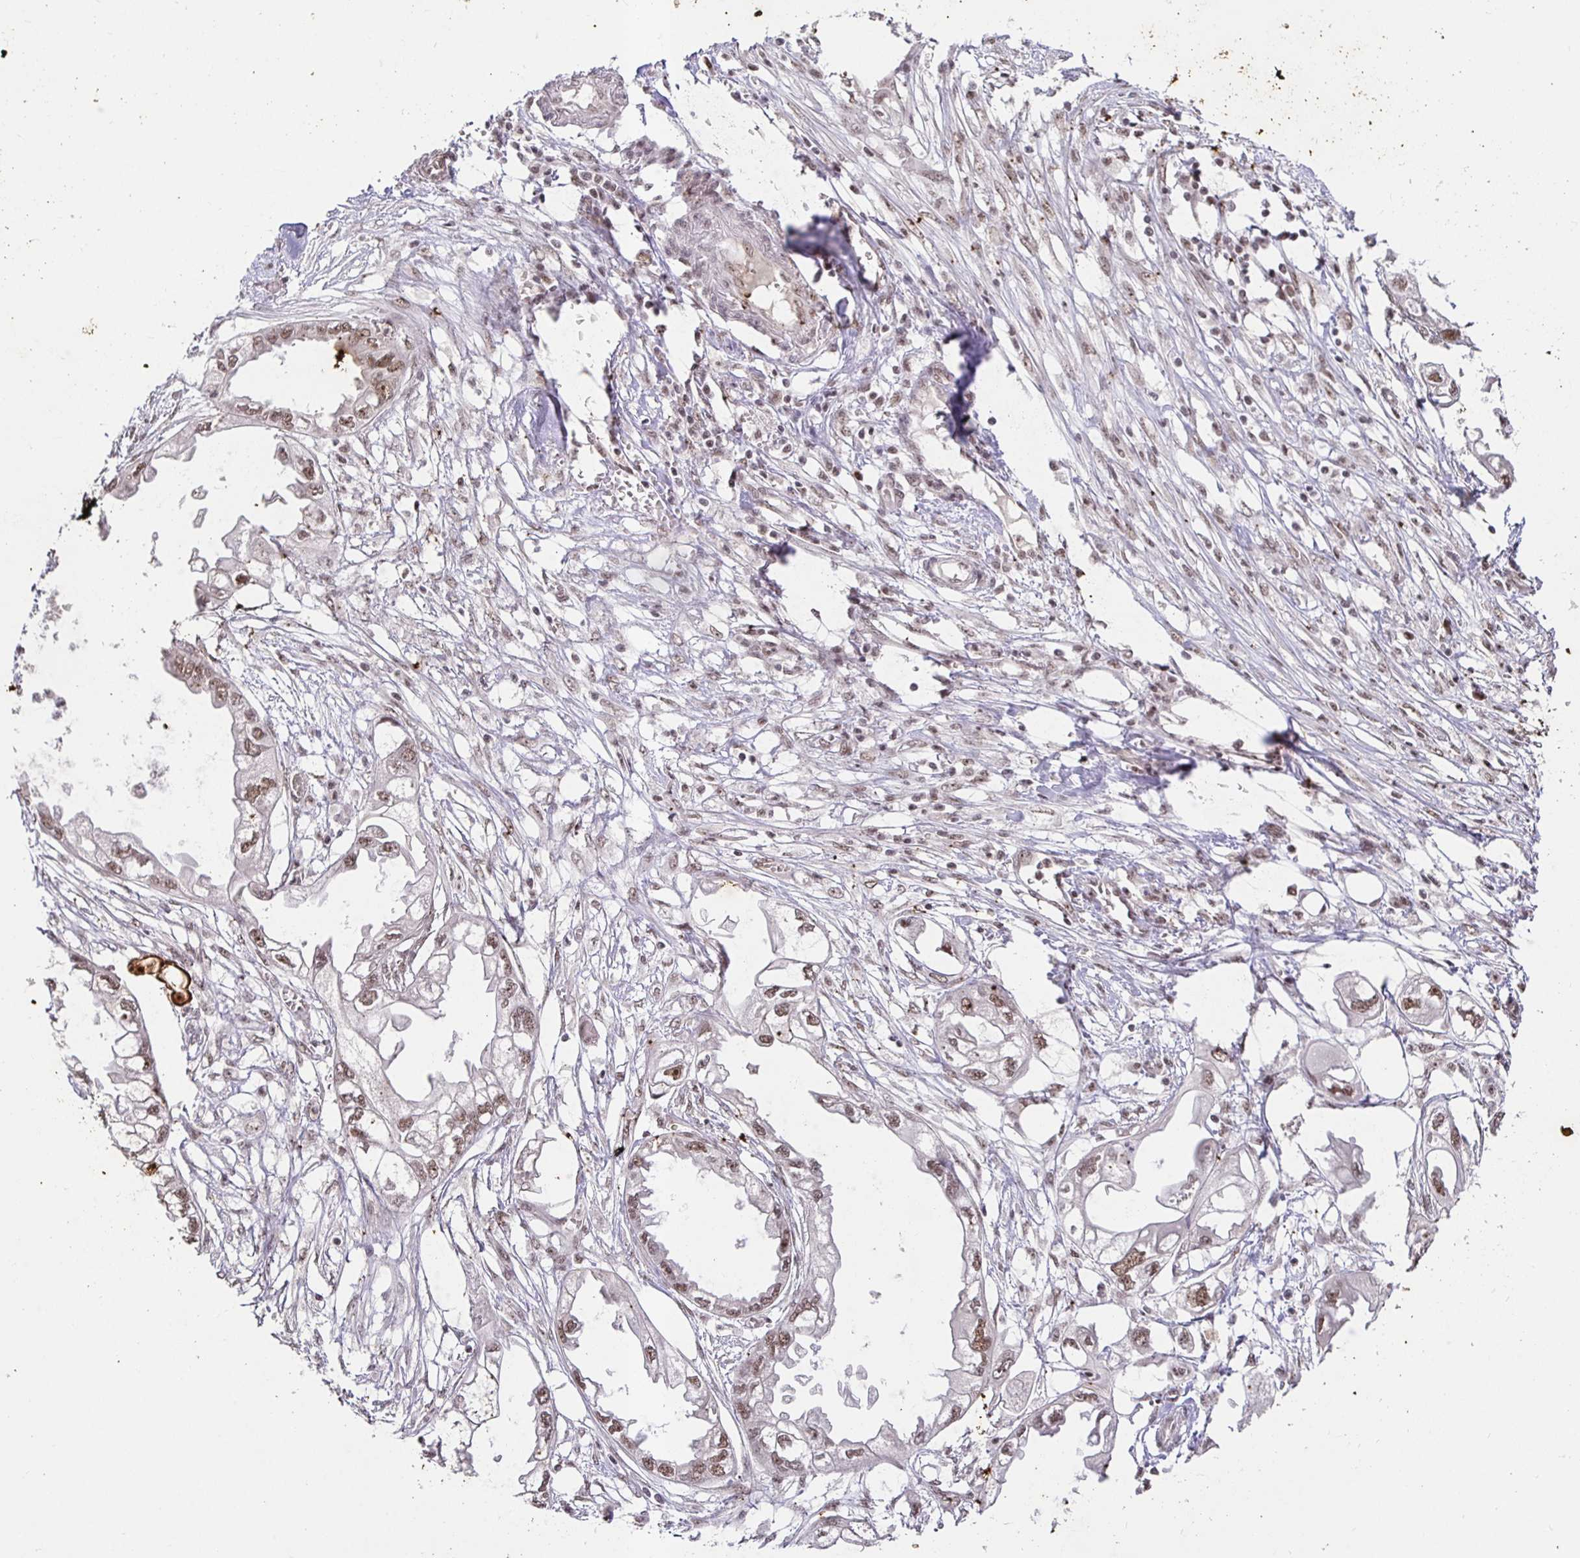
{"staining": {"intensity": "moderate", "quantity": ">75%", "location": "nuclear"}, "tissue": "endometrial cancer", "cell_type": "Tumor cells", "image_type": "cancer", "snomed": [{"axis": "morphology", "description": "Adenocarcinoma, NOS"}, {"axis": "morphology", "description": "Adenocarcinoma, metastatic, NOS"}, {"axis": "topography", "description": "Adipose tissue"}, {"axis": "topography", "description": "Endometrium"}], "caption": "About >75% of tumor cells in endometrial adenocarcinoma reveal moderate nuclear protein staining as visualized by brown immunohistochemical staining.", "gene": "USF1", "patient": {"sex": "female", "age": 67}}